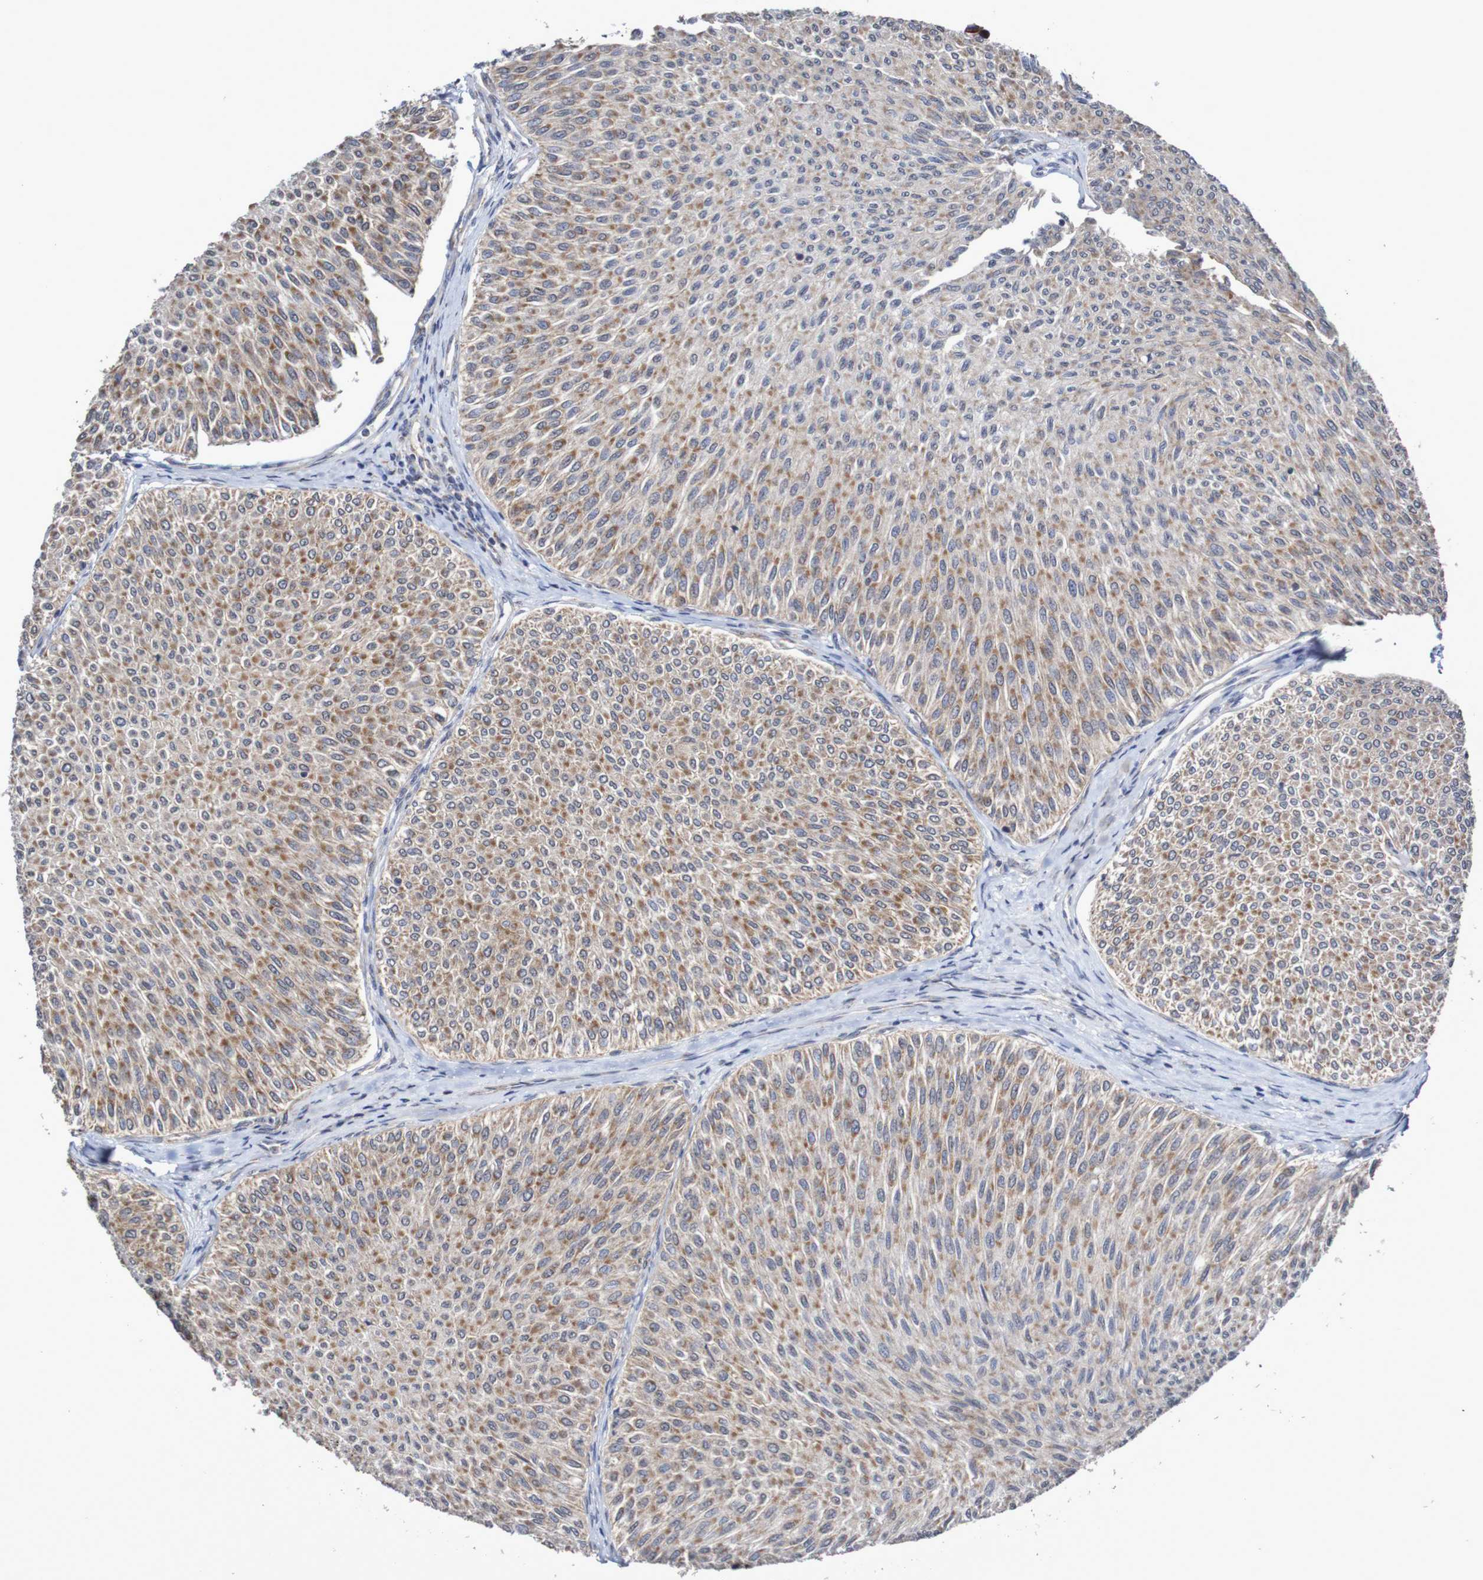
{"staining": {"intensity": "moderate", "quantity": ">75%", "location": "cytoplasmic/membranous"}, "tissue": "urothelial cancer", "cell_type": "Tumor cells", "image_type": "cancer", "snomed": [{"axis": "morphology", "description": "Urothelial carcinoma, Low grade"}, {"axis": "topography", "description": "Urinary bladder"}], "caption": "IHC image of neoplastic tissue: human low-grade urothelial carcinoma stained using immunohistochemistry (IHC) displays medium levels of moderate protein expression localized specifically in the cytoplasmic/membranous of tumor cells, appearing as a cytoplasmic/membranous brown color.", "gene": "DVL1", "patient": {"sex": "male", "age": 78}}